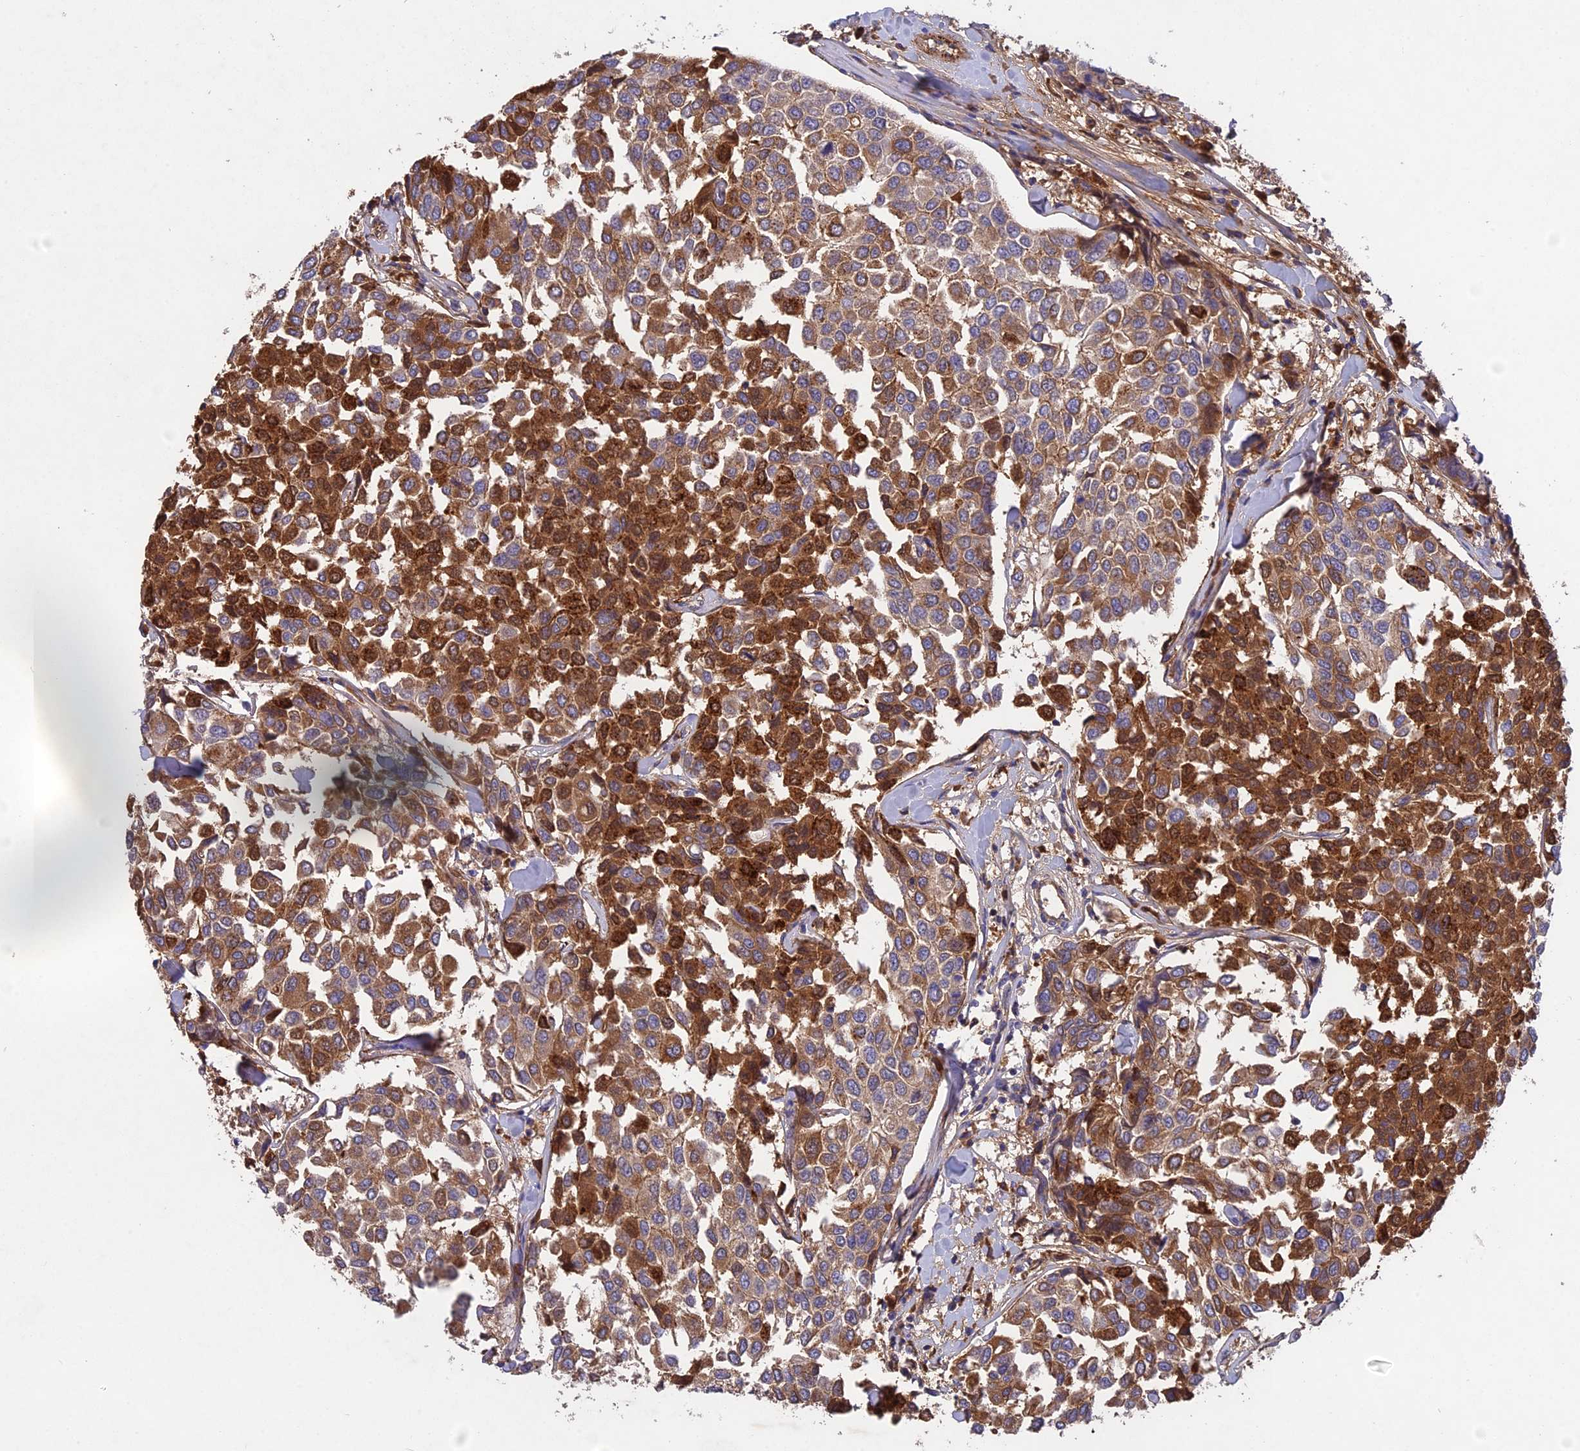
{"staining": {"intensity": "strong", "quantity": "25%-75%", "location": "cytoplasmic/membranous"}, "tissue": "breast cancer", "cell_type": "Tumor cells", "image_type": "cancer", "snomed": [{"axis": "morphology", "description": "Duct carcinoma"}, {"axis": "topography", "description": "Breast"}], "caption": "Breast cancer (intraductal carcinoma) stained for a protein (brown) displays strong cytoplasmic/membranous positive expression in approximately 25%-75% of tumor cells.", "gene": "ADO", "patient": {"sex": "female", "age": 55}}